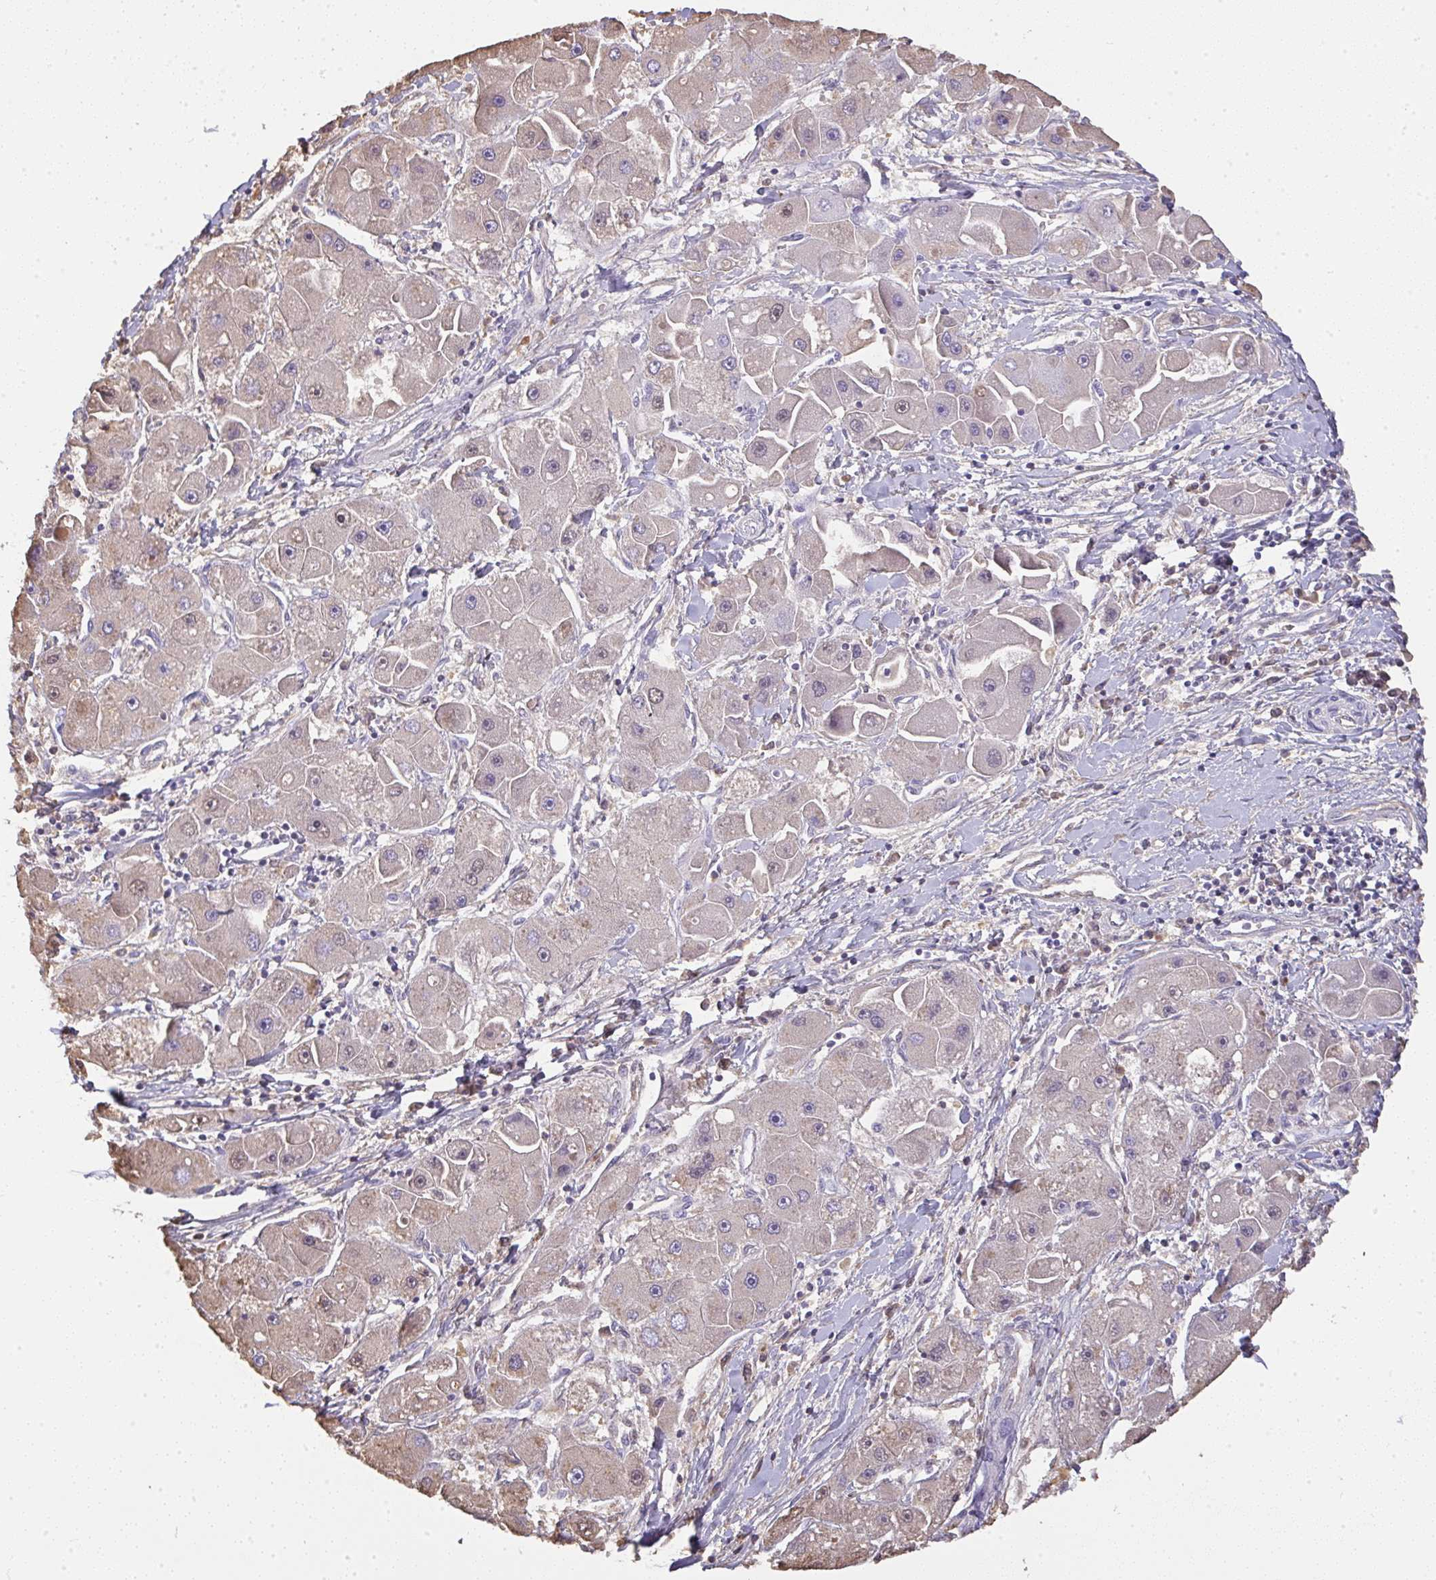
{"staining": {"intensity": "weak", "quantity": "<25%", "location": "cytoplasmic/membranous"}, "tissue": "liver cancer", "cell_type": "Tumor cells", "image_type": "cancer", "snomed": [{"axis": "morphology", "description": "Carcinoma, Hepatocellular, NOS"}, {"axis": "topography", "description": "Liver"}], "caption": "High power microscopy micrograph of an IHC histopathology image of liver cancer, revealing no significant staining in tumor cells.", "gene": "SMYD5", "patient": {"sex": "male", "age": 24}}